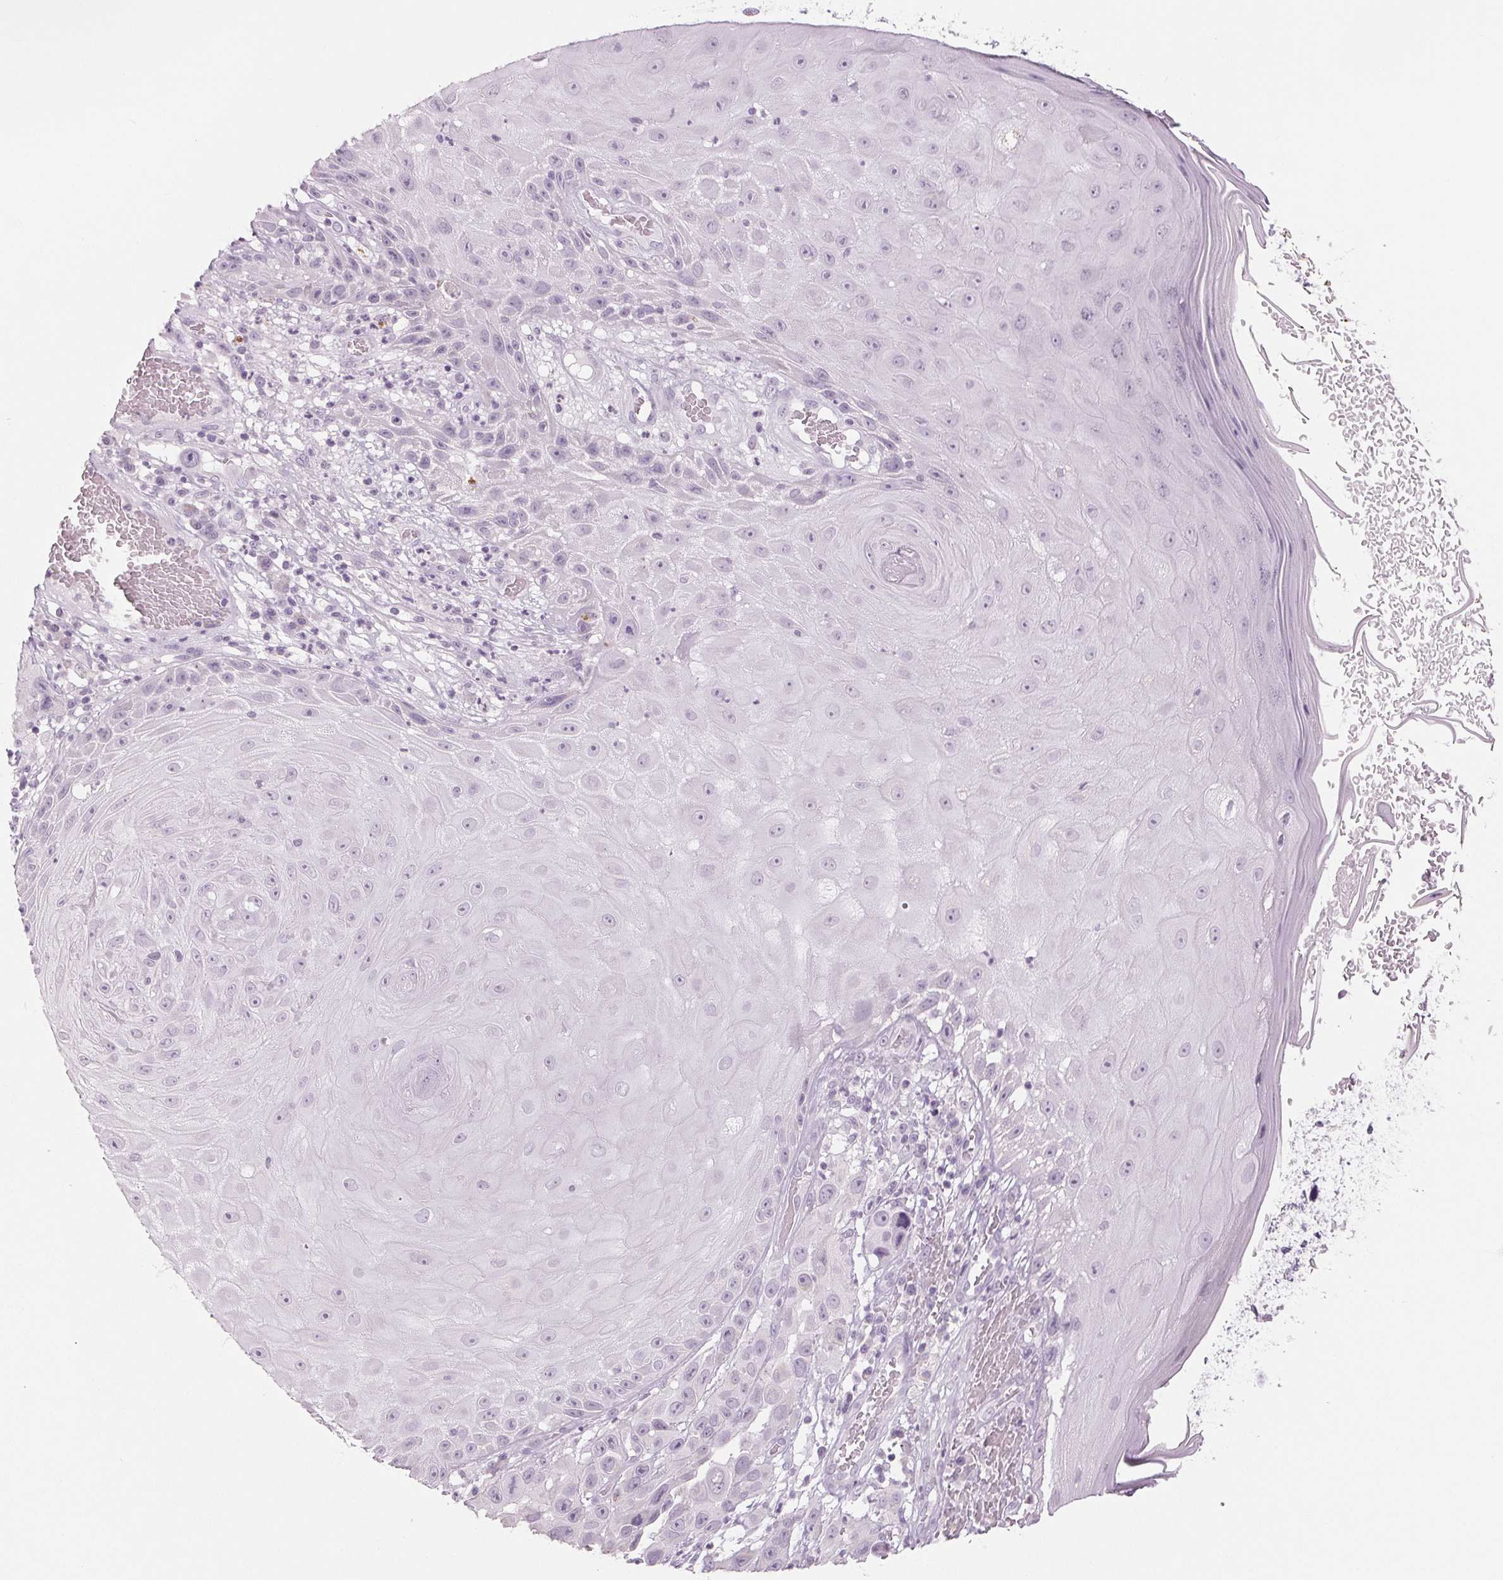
{"staining": {"intensity": "negative", "quantity": "none", "location": "none"}, "tissue": "skin cancer", "cell_type": "Tumor cells", "image_type": "cancer", "snomed": [{"axis": "morphology", "description": "Squamous cell carcinoma, NOS"}, {"axis": "topography", "description": "Skin"}], "caption": "Immunohistochemistry (IHC) photomicrograph of human skin cancer (squamous cell carcinoma) stained for a protein (brown), which reveals no positivity in tumor cells.", "gene": "EHHADH", "patient": {"sex": "male", "age": 81}}